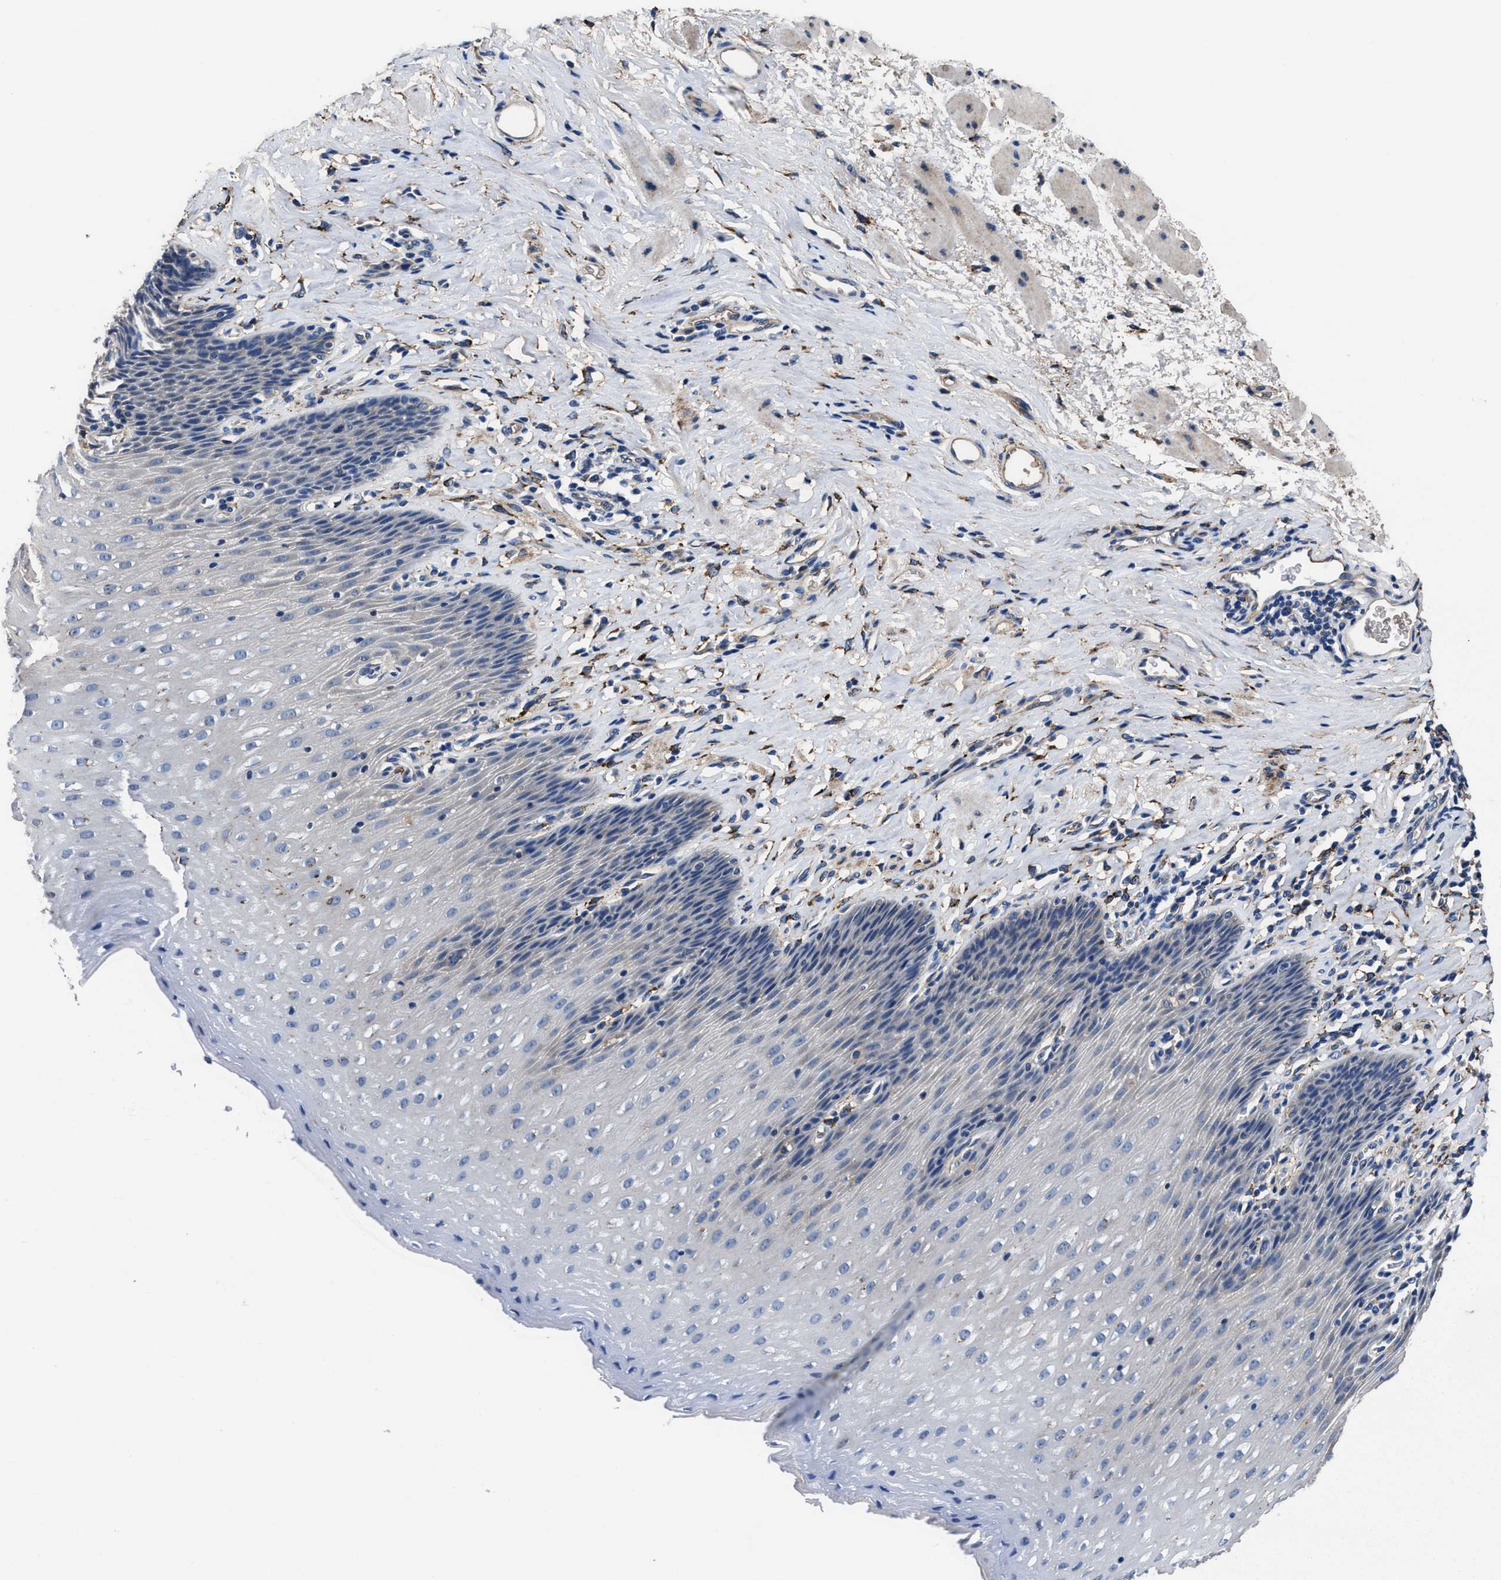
{"staining": {"intensity": "negative", "quantity": "none", "location": "none"}, "tissue": "esophagus", "cell_type": "Squamous epithelial cells", "image_type": "normal", "snomed": [{"axis": "morphology", "description": "Normal tissue, NOS"}, {"axis": "topography", "description": "Esophagus"}], "caption": "Human esophagus stained for a protein using immunohistochemistry demonstrates no expression in squamous epithelial cells.", "gene": "IDNK", "patient": {"sex": "female", "age": 61}}